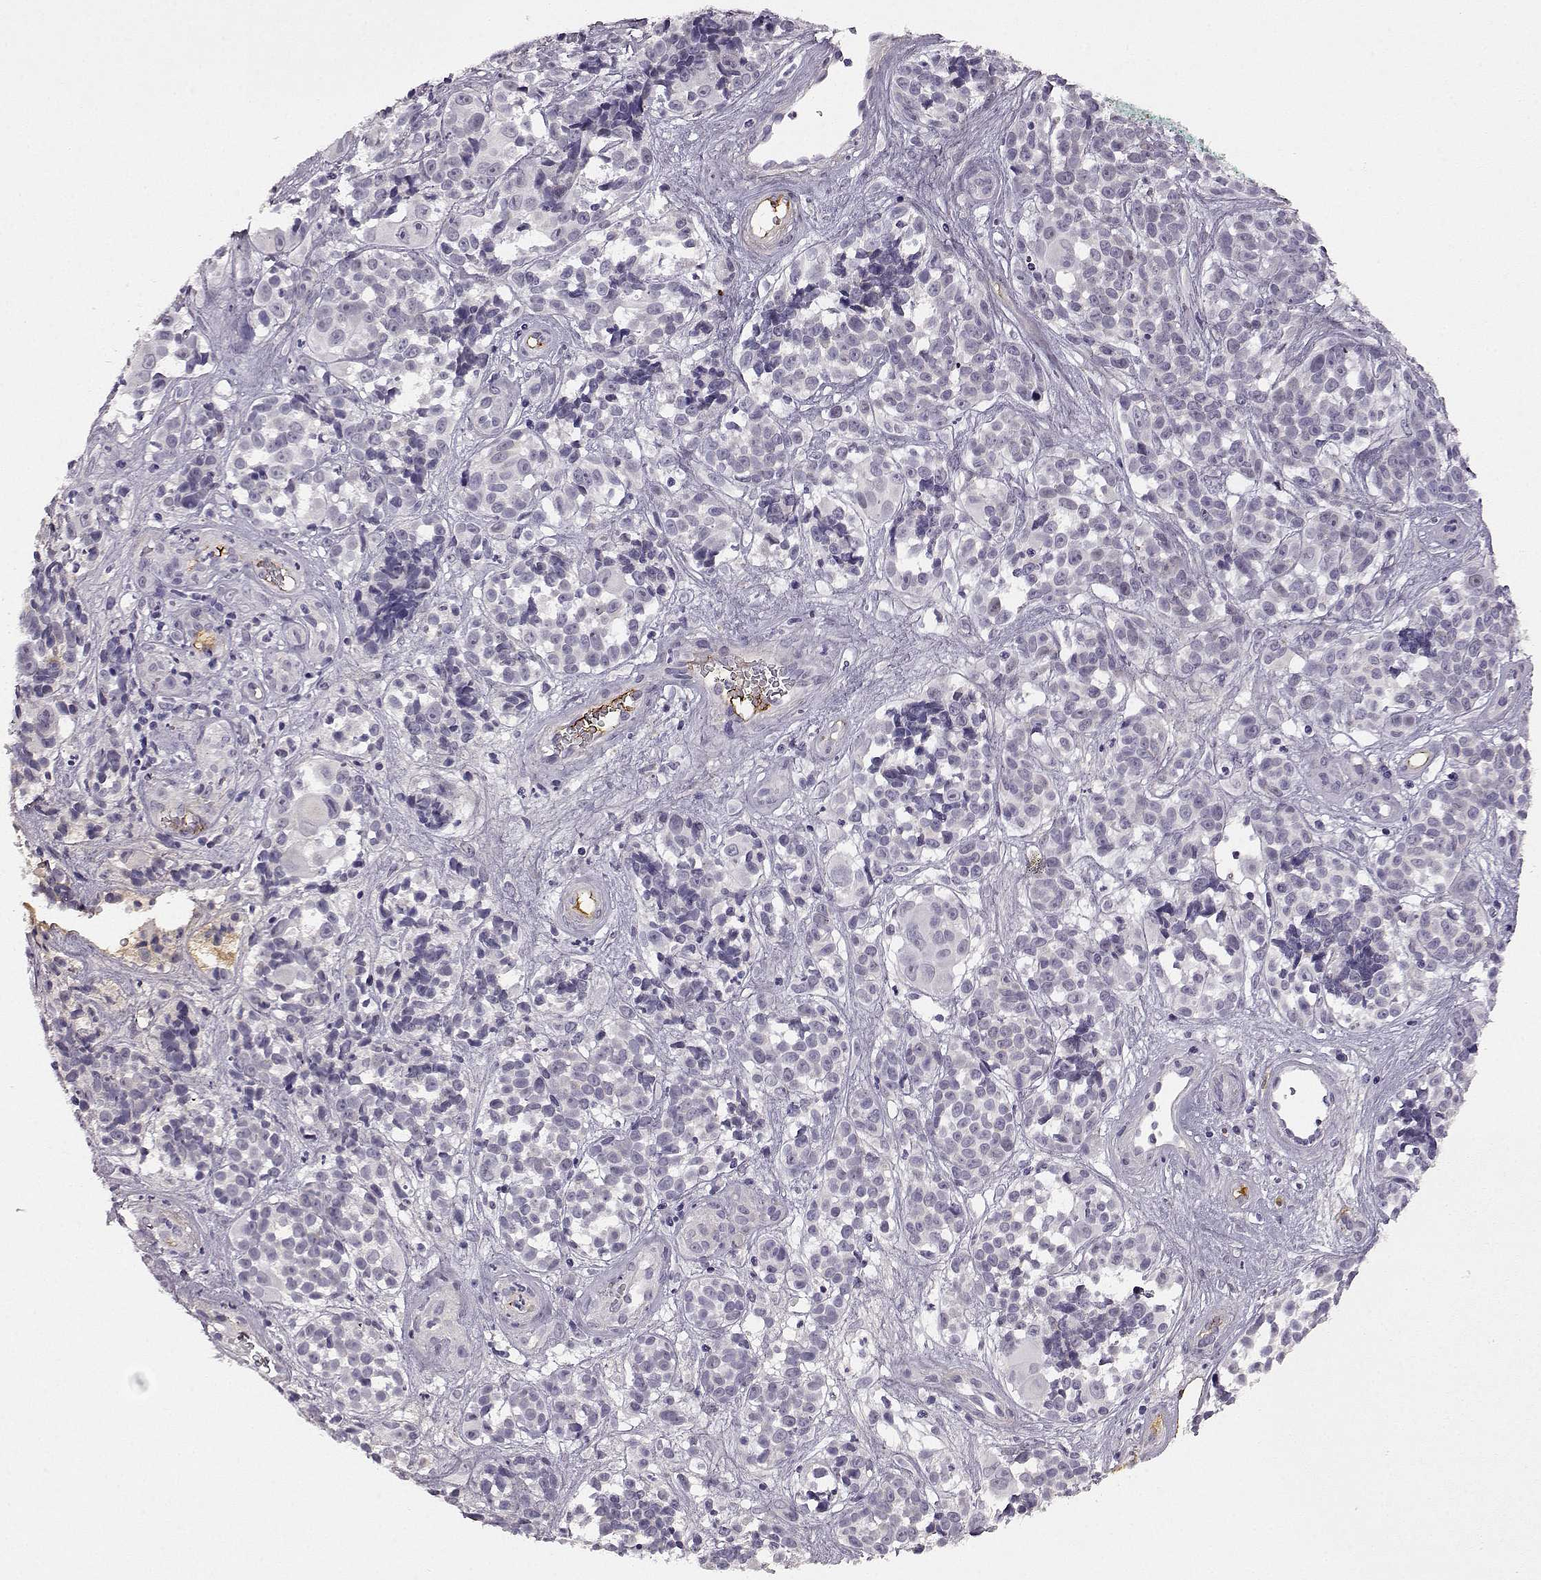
{"staining": {"intensity": "negative", "quantity": "none", "location": "none"}, "tissue": "melanoma", "cell_type": "Tumor cells", "image_type": "cancer", "snomed": [{"axis": "morphology", "description": "Malignant melanoma, NOS"}, {"axis": "topography", "description": "Skin"}], "caption": "IHC of human malignant melanoma exhibits no staining in tumor cells.", "gene": "TRIM69", "patient": {"sex": "female", "age": 88}}